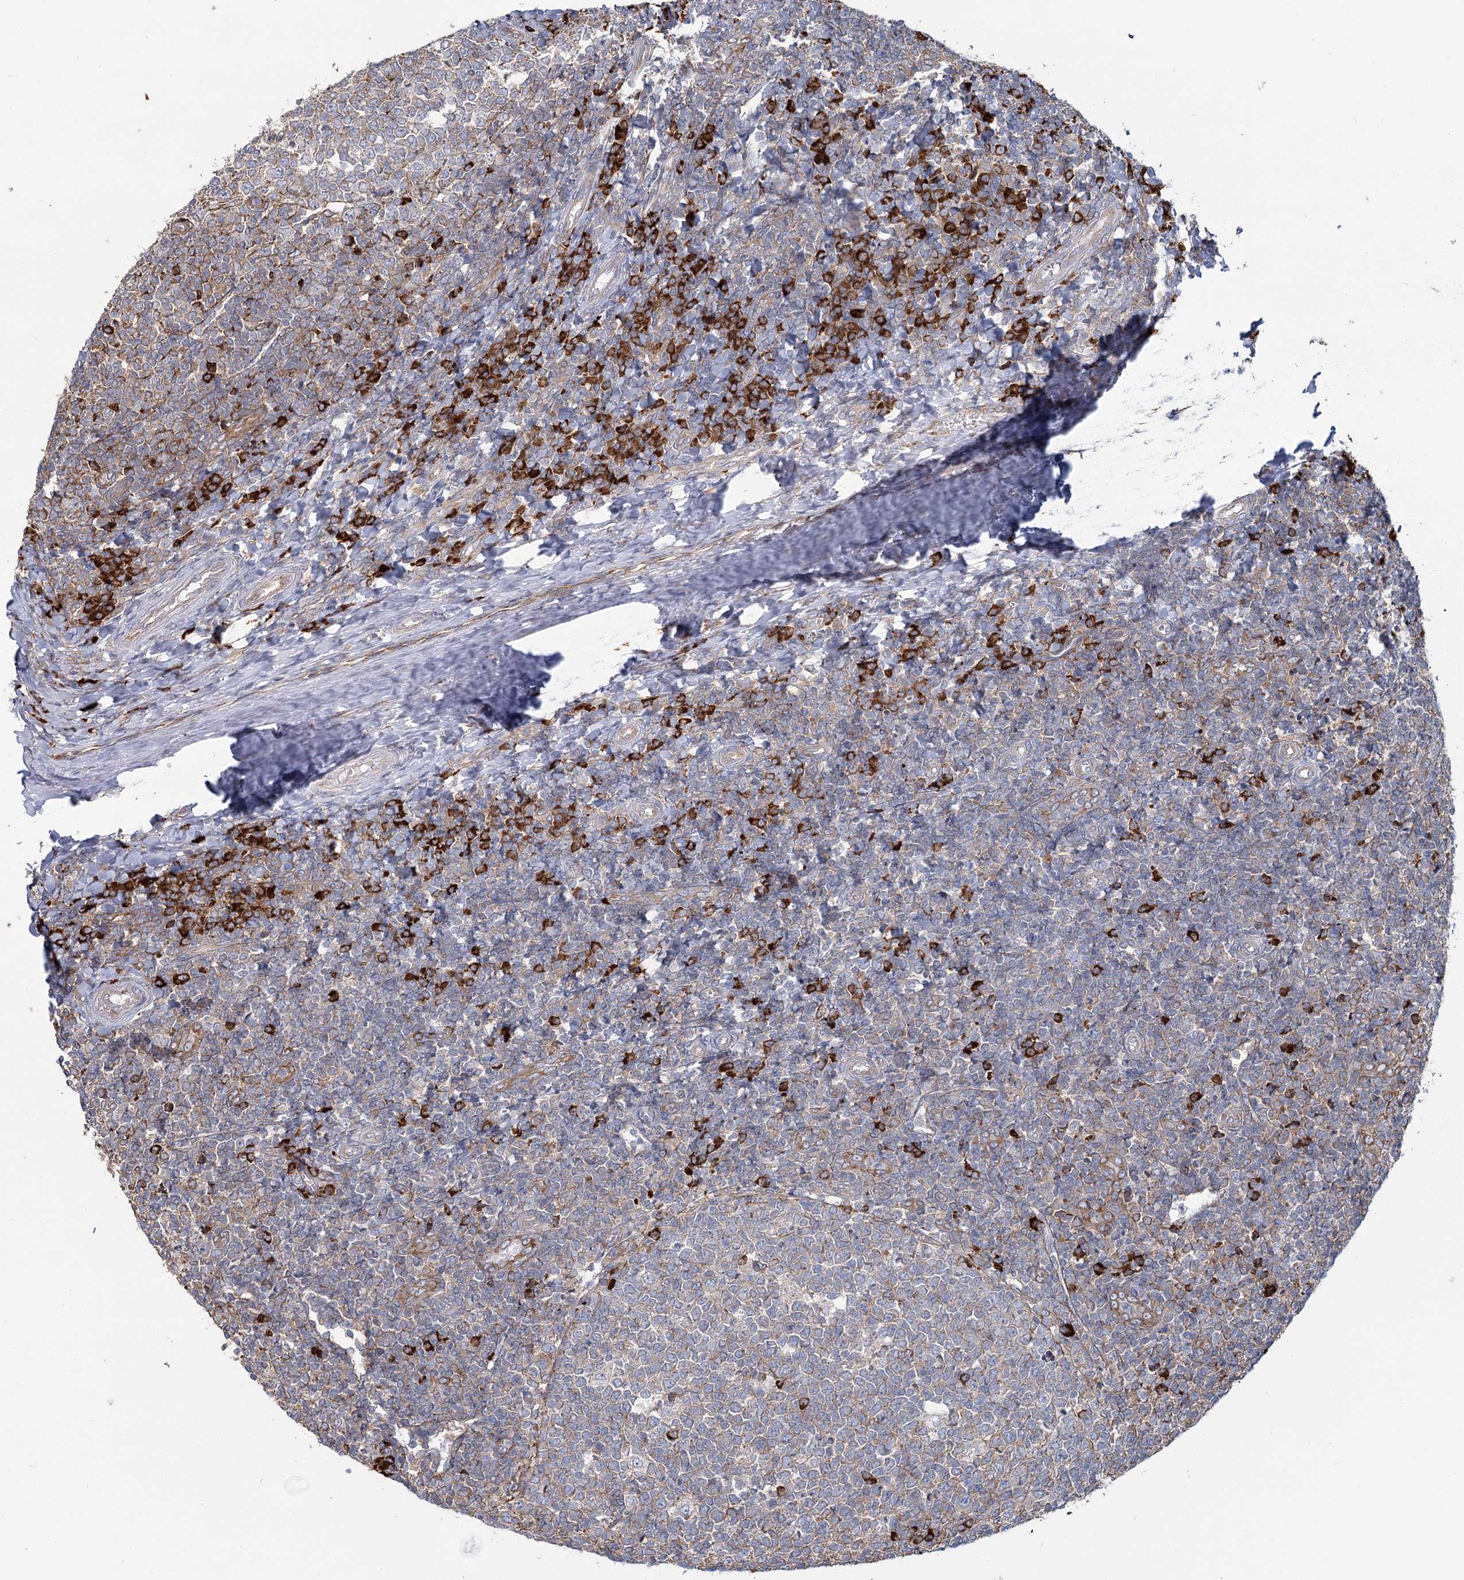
{"staining": {"intensity": "moderate", "quantity": "25%-75%", "location": "cytoplasmic/membranous"}, "tissue": "tonsil", "cell_type": "Germinal center cells", "image_type": "normal", "snomed": [{"axis": "morphology", "description": "Normal tissue, NOS"}, {"axis": "topography", "description": "Tonsil"}], "caption": "A brown stain shows moderate cytoplasmic/membranous expression of a protein in germinal center cells of normal tonsil.", "gene": "POGLUT1", "patient": {"sex": "female", "age": 19}}